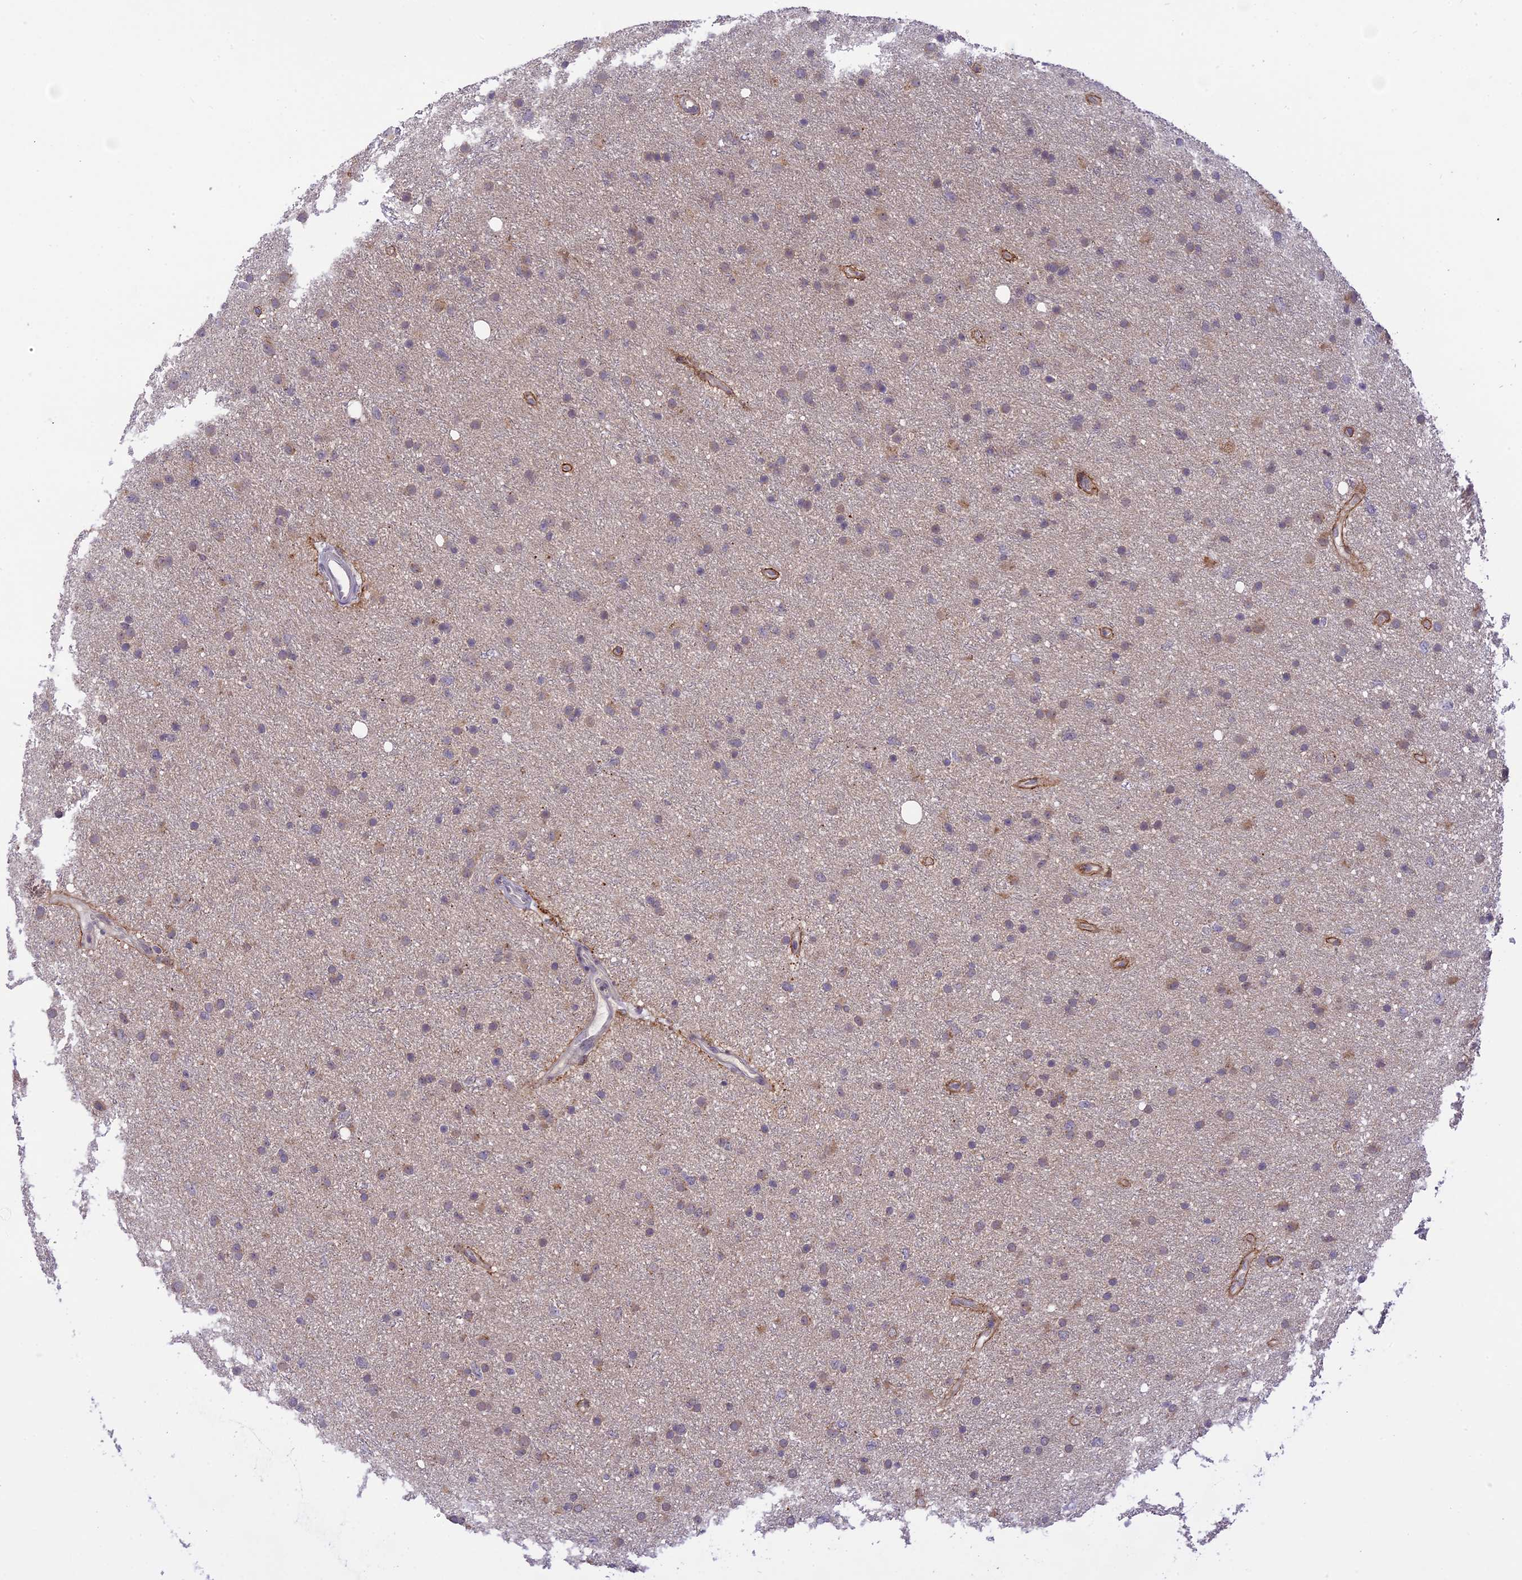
{"staining": {"intensity": "weak", "quantity": "25%-75%", "location": "cytoplasmic/membranous"}, "tissue": "glioma", "cell_type": "Tumor cells", "image_type": "cancer", "snomed": [{"axis": "morphology", "description": "Glioma, malignant, Low grade"}, {"axis": "topography", "description": "Cerebral cortex"}], "caption": "Tumor cells exhibit weak cytoplasmic/membranous expression in about 25%-75% of cells in glioma.", "gene": "ZNF837", "patient": {"sex": "female", "age": 39}}